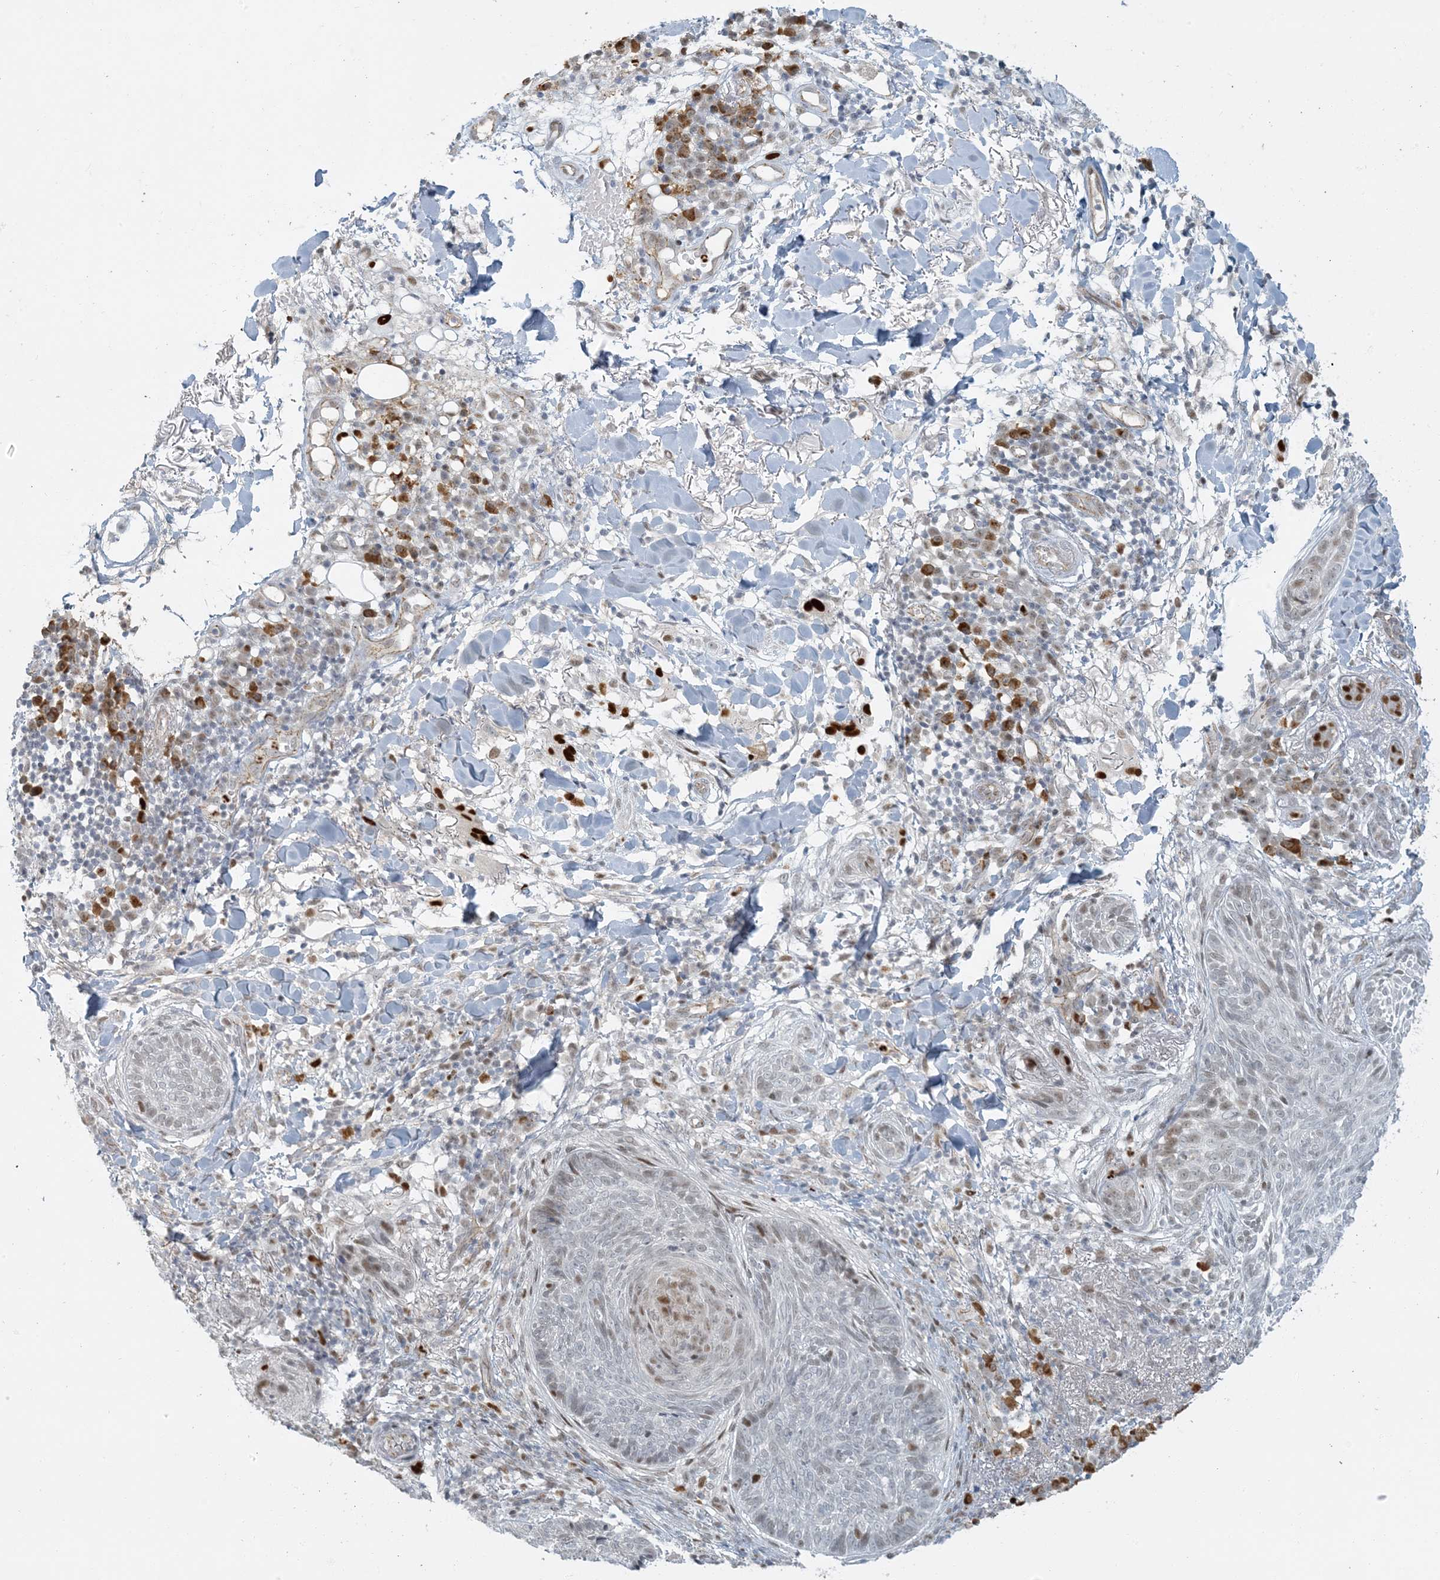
{"staining": {"intensity": "weak", "quantity": "<25%", "location": "nuclear"}, "tissue": "skin cancer", "cell_type": "Tumor cells", "image_type": "cancer", "snomed": [{"axis": "morphology", "description": "Basal cell carcinoma"}, {"axis": "topography", "description": "Skin"}], "caption": "A high-resolution photomicrograph shows immunohistochemistry (IHC) staining of skin cancer, which reveals no significant positivity in tumor cells.", "gene": "AK9", "patient": {"sex": "male", "age": 85}}